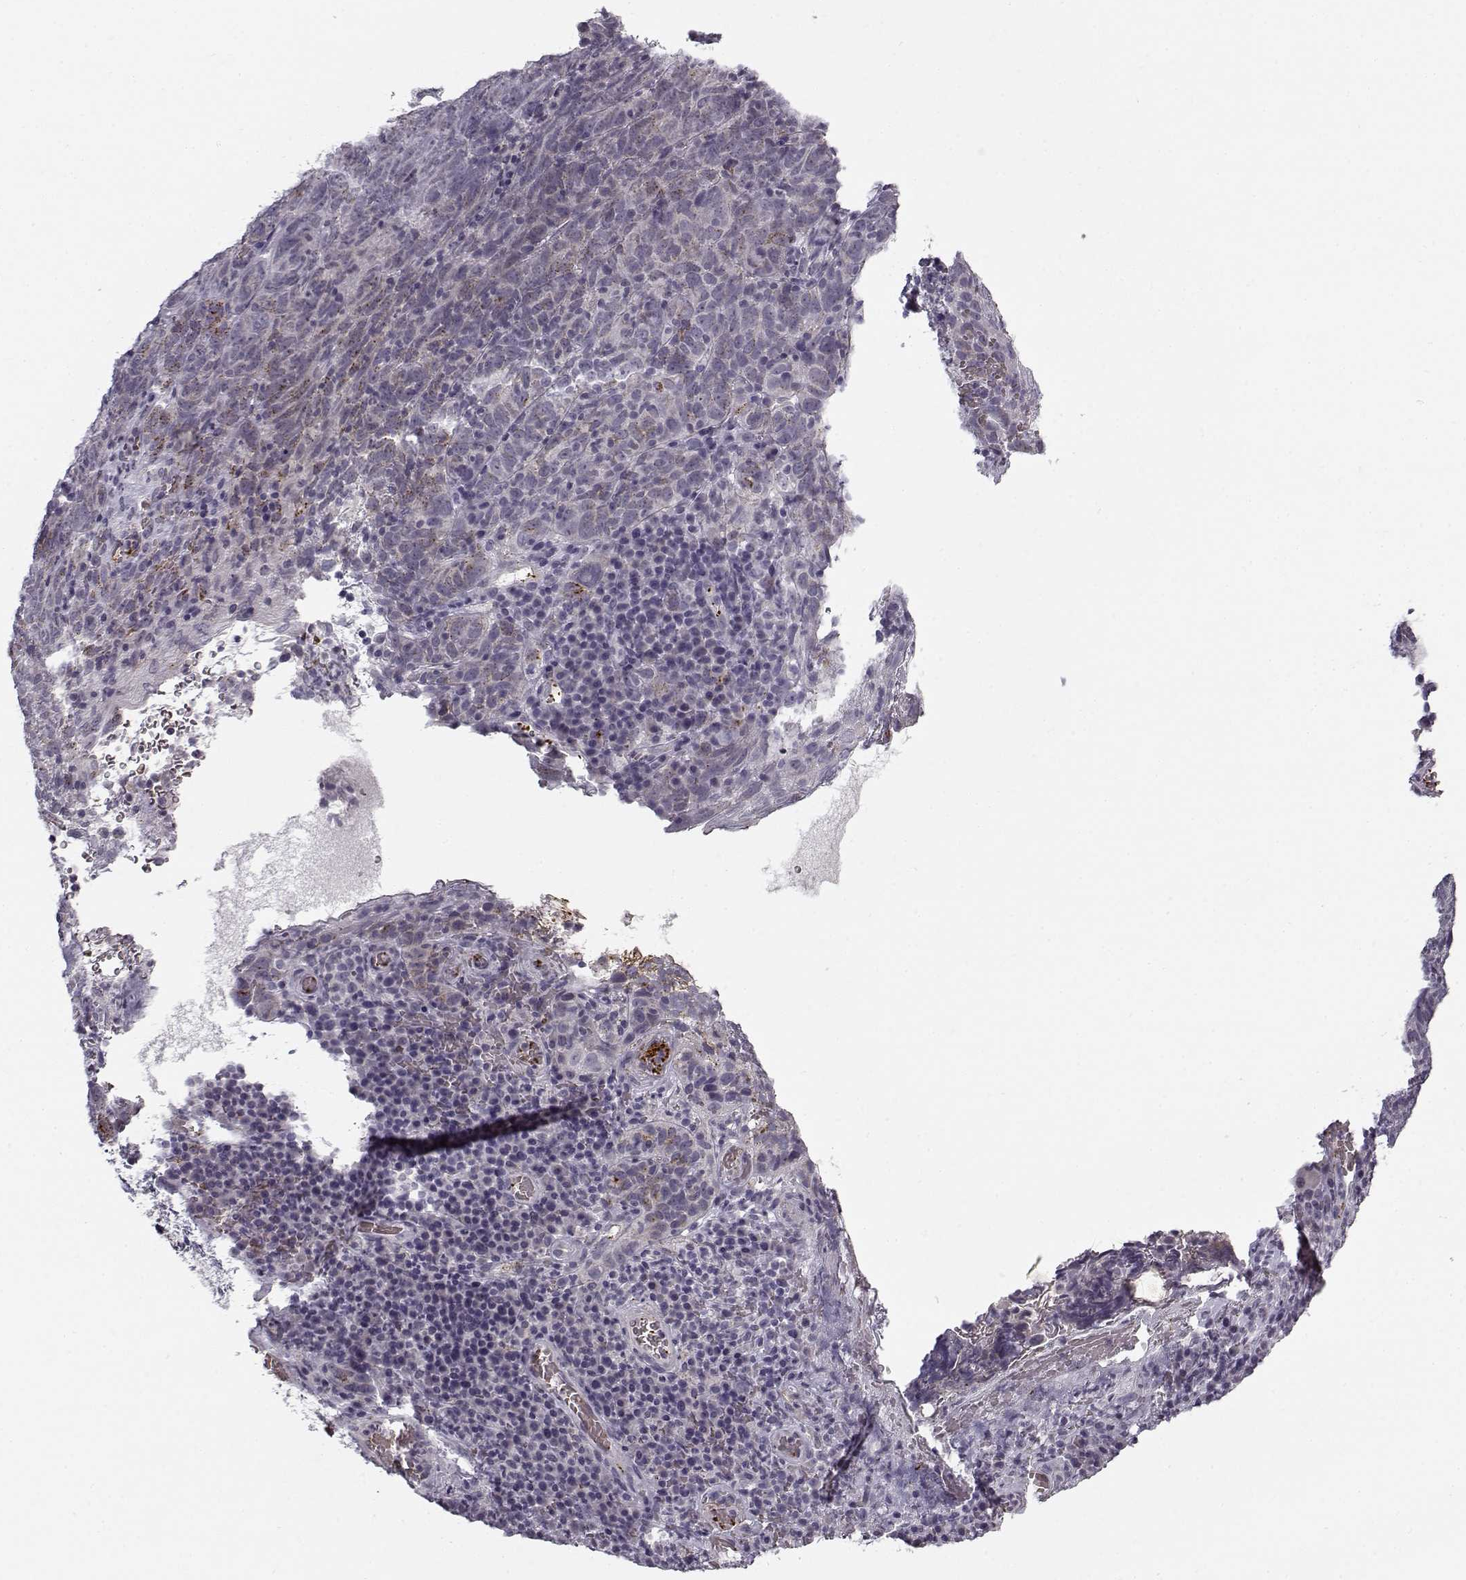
{"staining": {"intensity": "negative", "quantity": "none", "location": "none"}, "tissue": "skin cancer", "cell_type": "Tumor cells", "image_type": "cancer", "snomed": [{"axis": "morphology", "description": "Squamous cell carcinoma, NOS"}, {"axis": "topography", "description": "Skin"}, {"axis": "topography", "description": "Anal"}], "caption": "High power microscopy micrograph of an IHC micrograph of skin squamous cell carcinoma, revealing no significant staining in tumor cells.", "gene": "SNCA", "patient": {"sex": "female", "age": 51}}